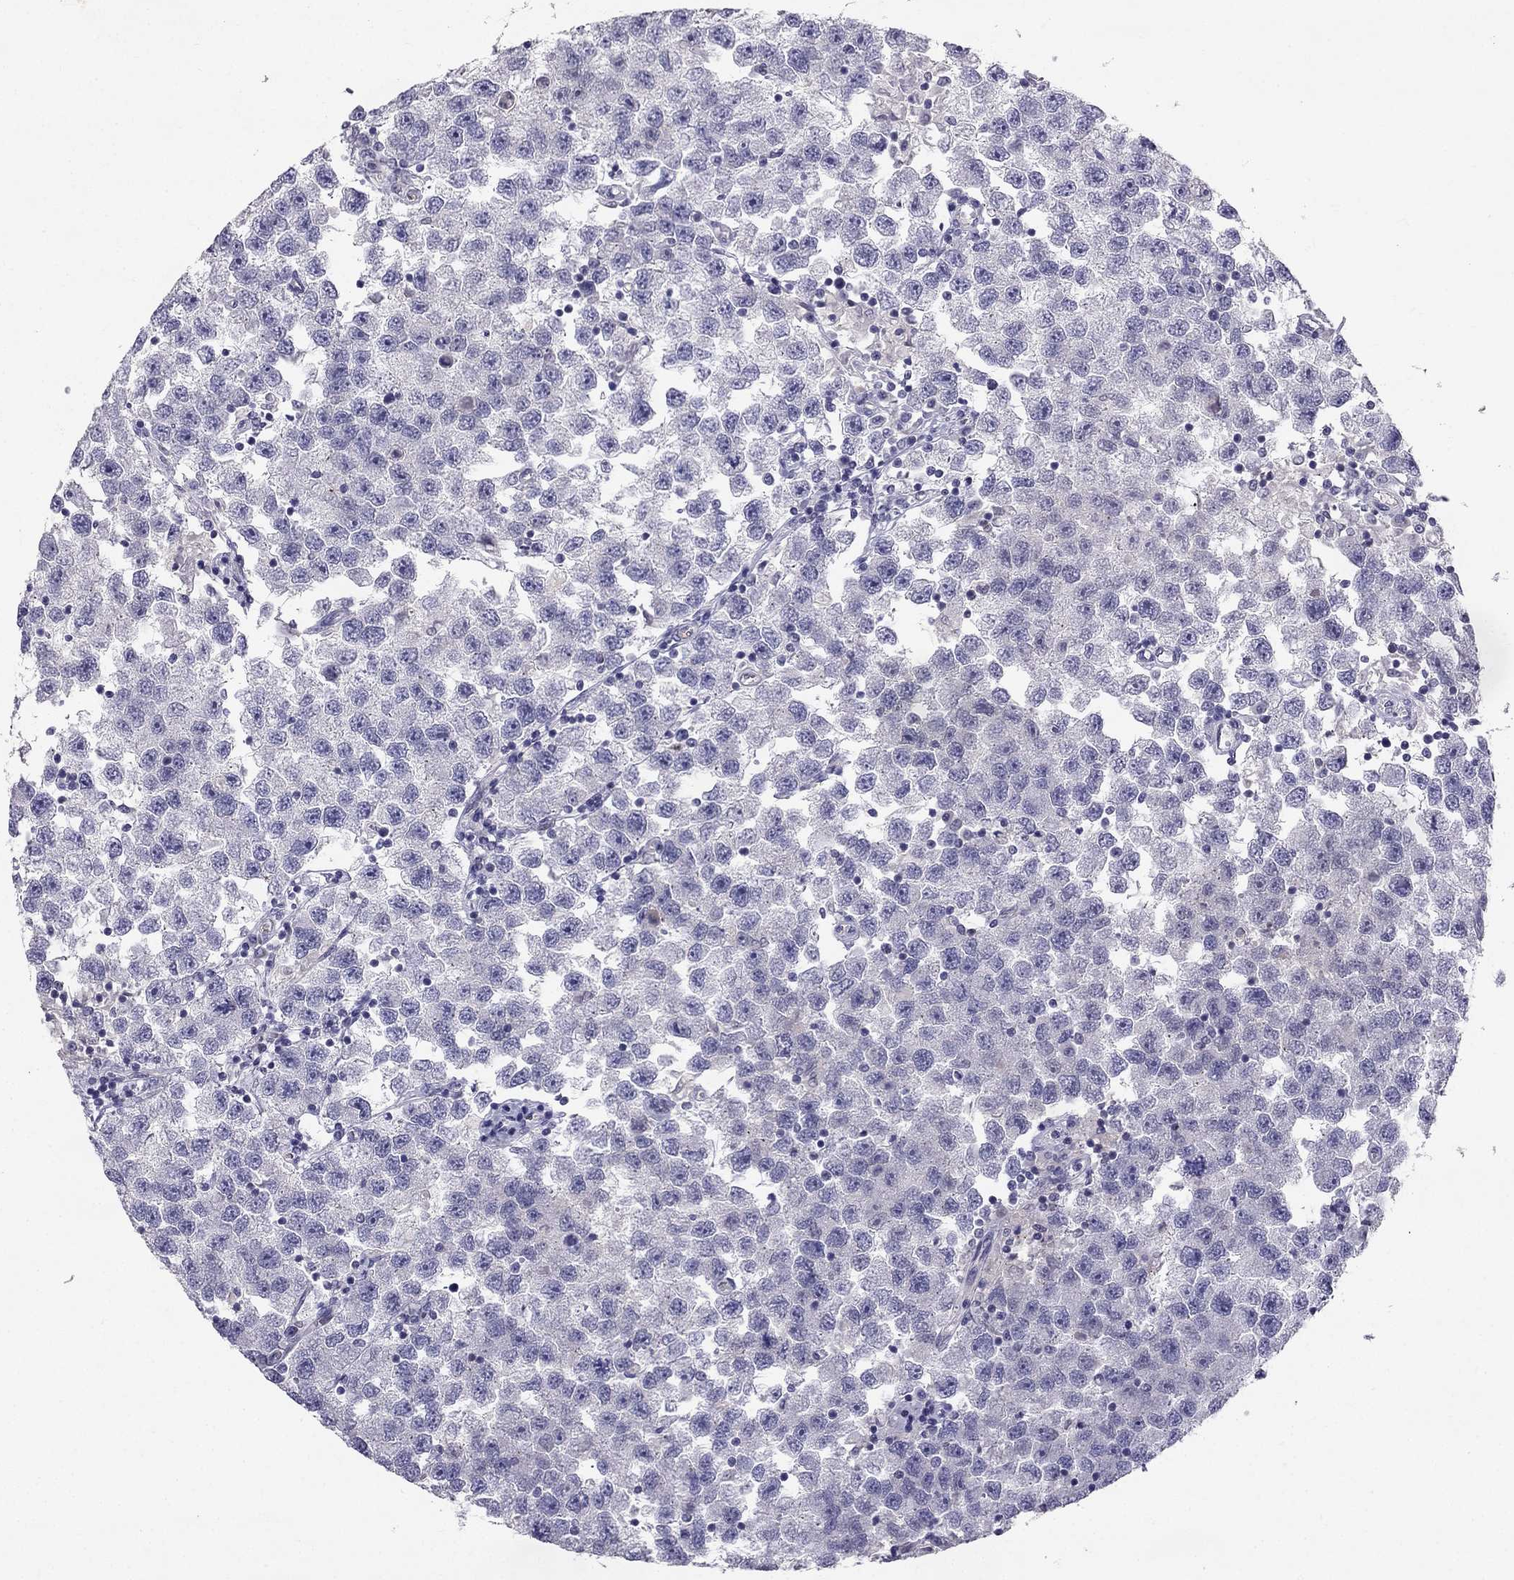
{"staining": {"intensity": "negative", "quantity": "none", "location": "none"}, "tissue": "testis cancer", "cell_type": "Tumor cells", "image_type": "cancer", "snomed": [{"axis": "morphology", "description": "Seminoma, NOS"}, {"axis": "topography", "description": "Testis"}], "caption": "This photomicrograph is of testis cancer (seminoma) stained with immunohistochemistry (IHC) to label a protein in brown with the nuclei are counter-stained blue. There is no positivity in tumor cells.", "gene": "SYT5", "patient": {"sex": "male", "age": 26}}